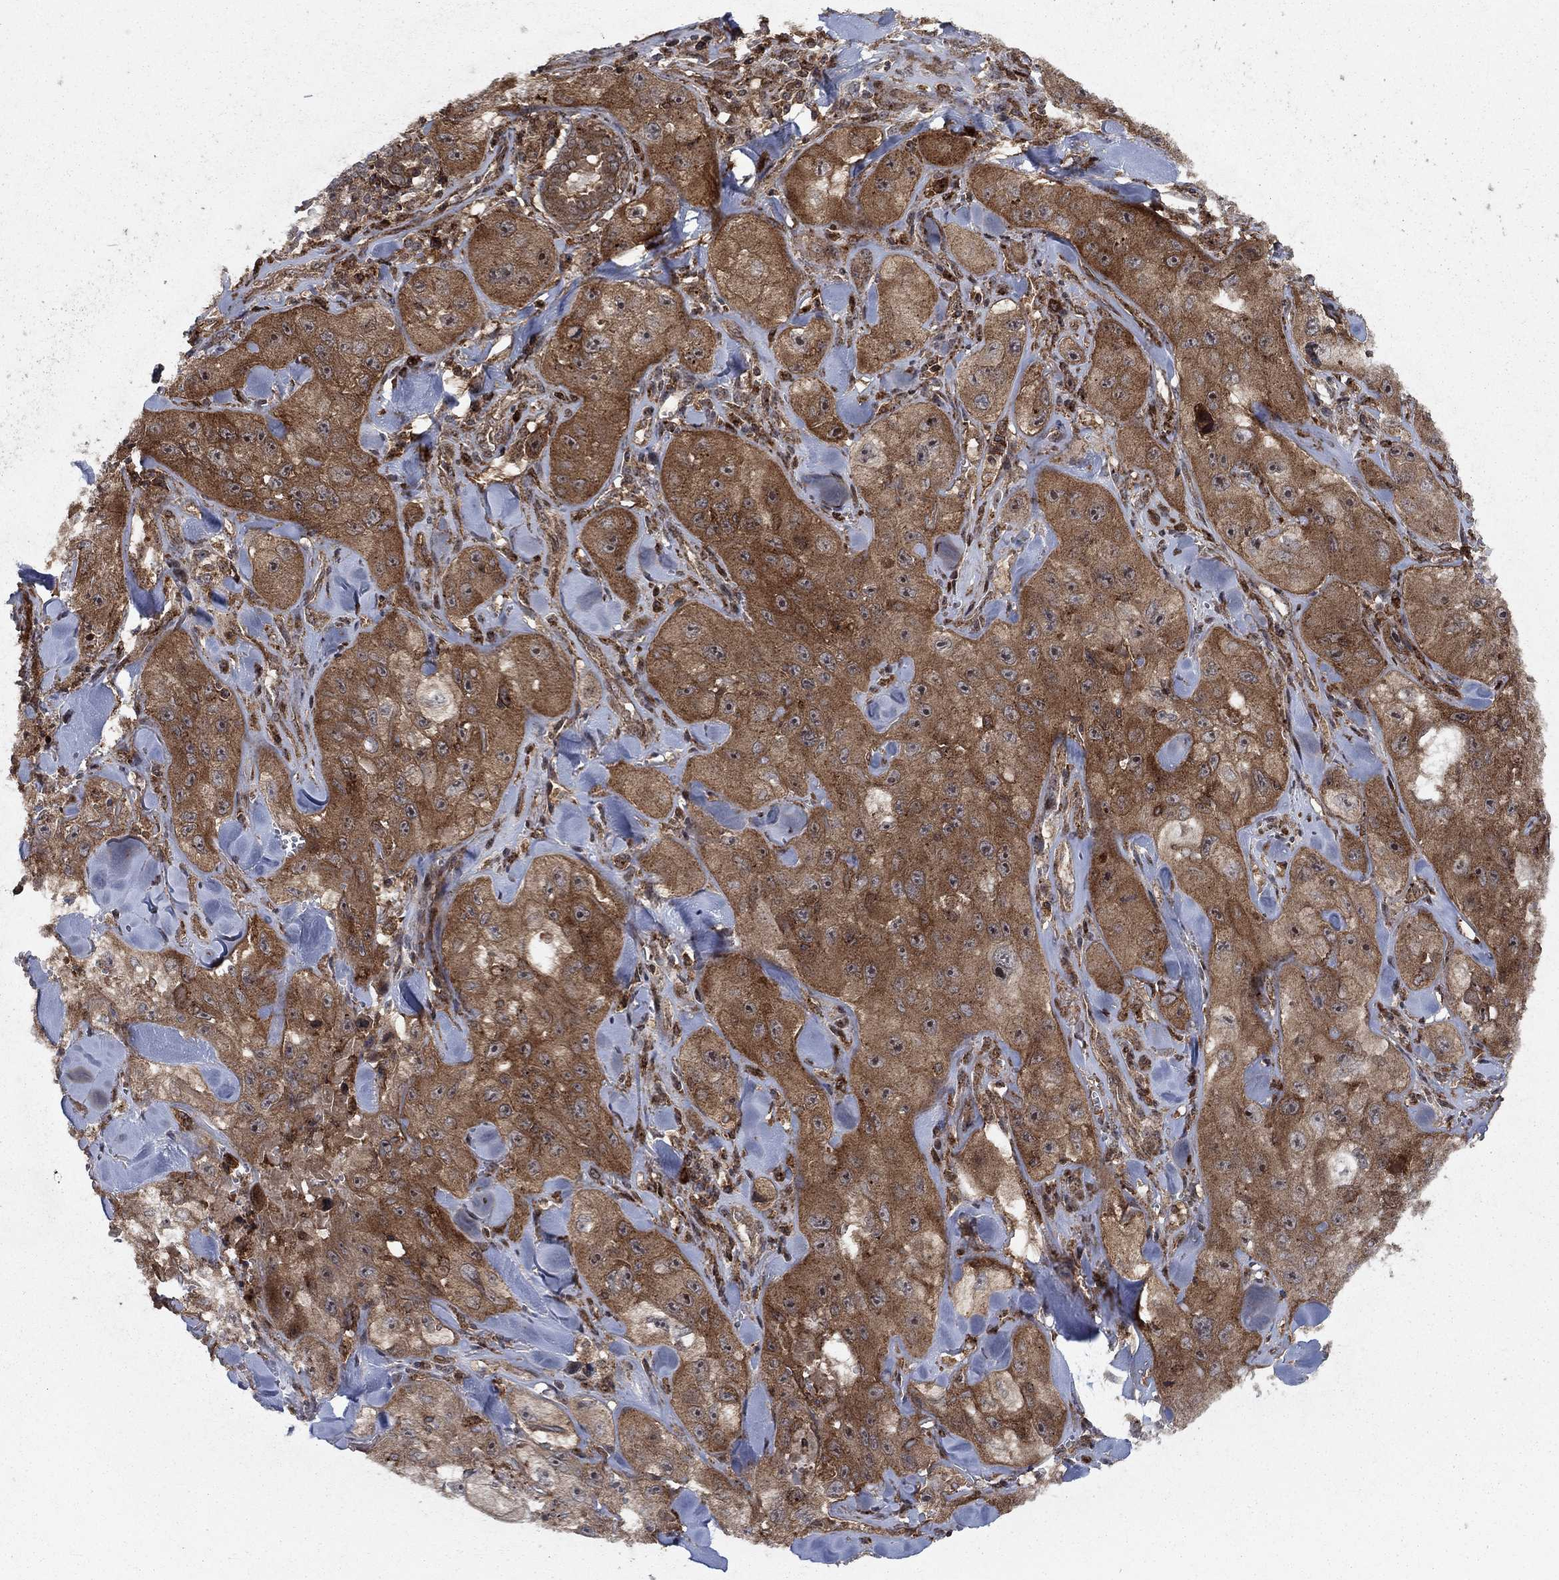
{"staining": {"intensity": "moderate", "quantity": ">75%", "location": "cytoplasmic/membranous"}, "tissue": "skin cancer", "cell_type": "Tumor cells", "image_type": "cancer", "snomed": [{"axis": "morphology", "description": "Squamous cell carcinoma, NOS"}, {"axis": "topography", "description": "Skin"}, {"axis": "topography", "description": "Subcutis"}], "caption": "The image reveals immunohistochemical staining of skin cancer (squamous cell carcinoma). There is moderate cytoplasmic/membranous expression is appreciated in approximately >75% of tumor cells.", "gene": "IFI35", "patient": {"sex": "male", "age": 73}}